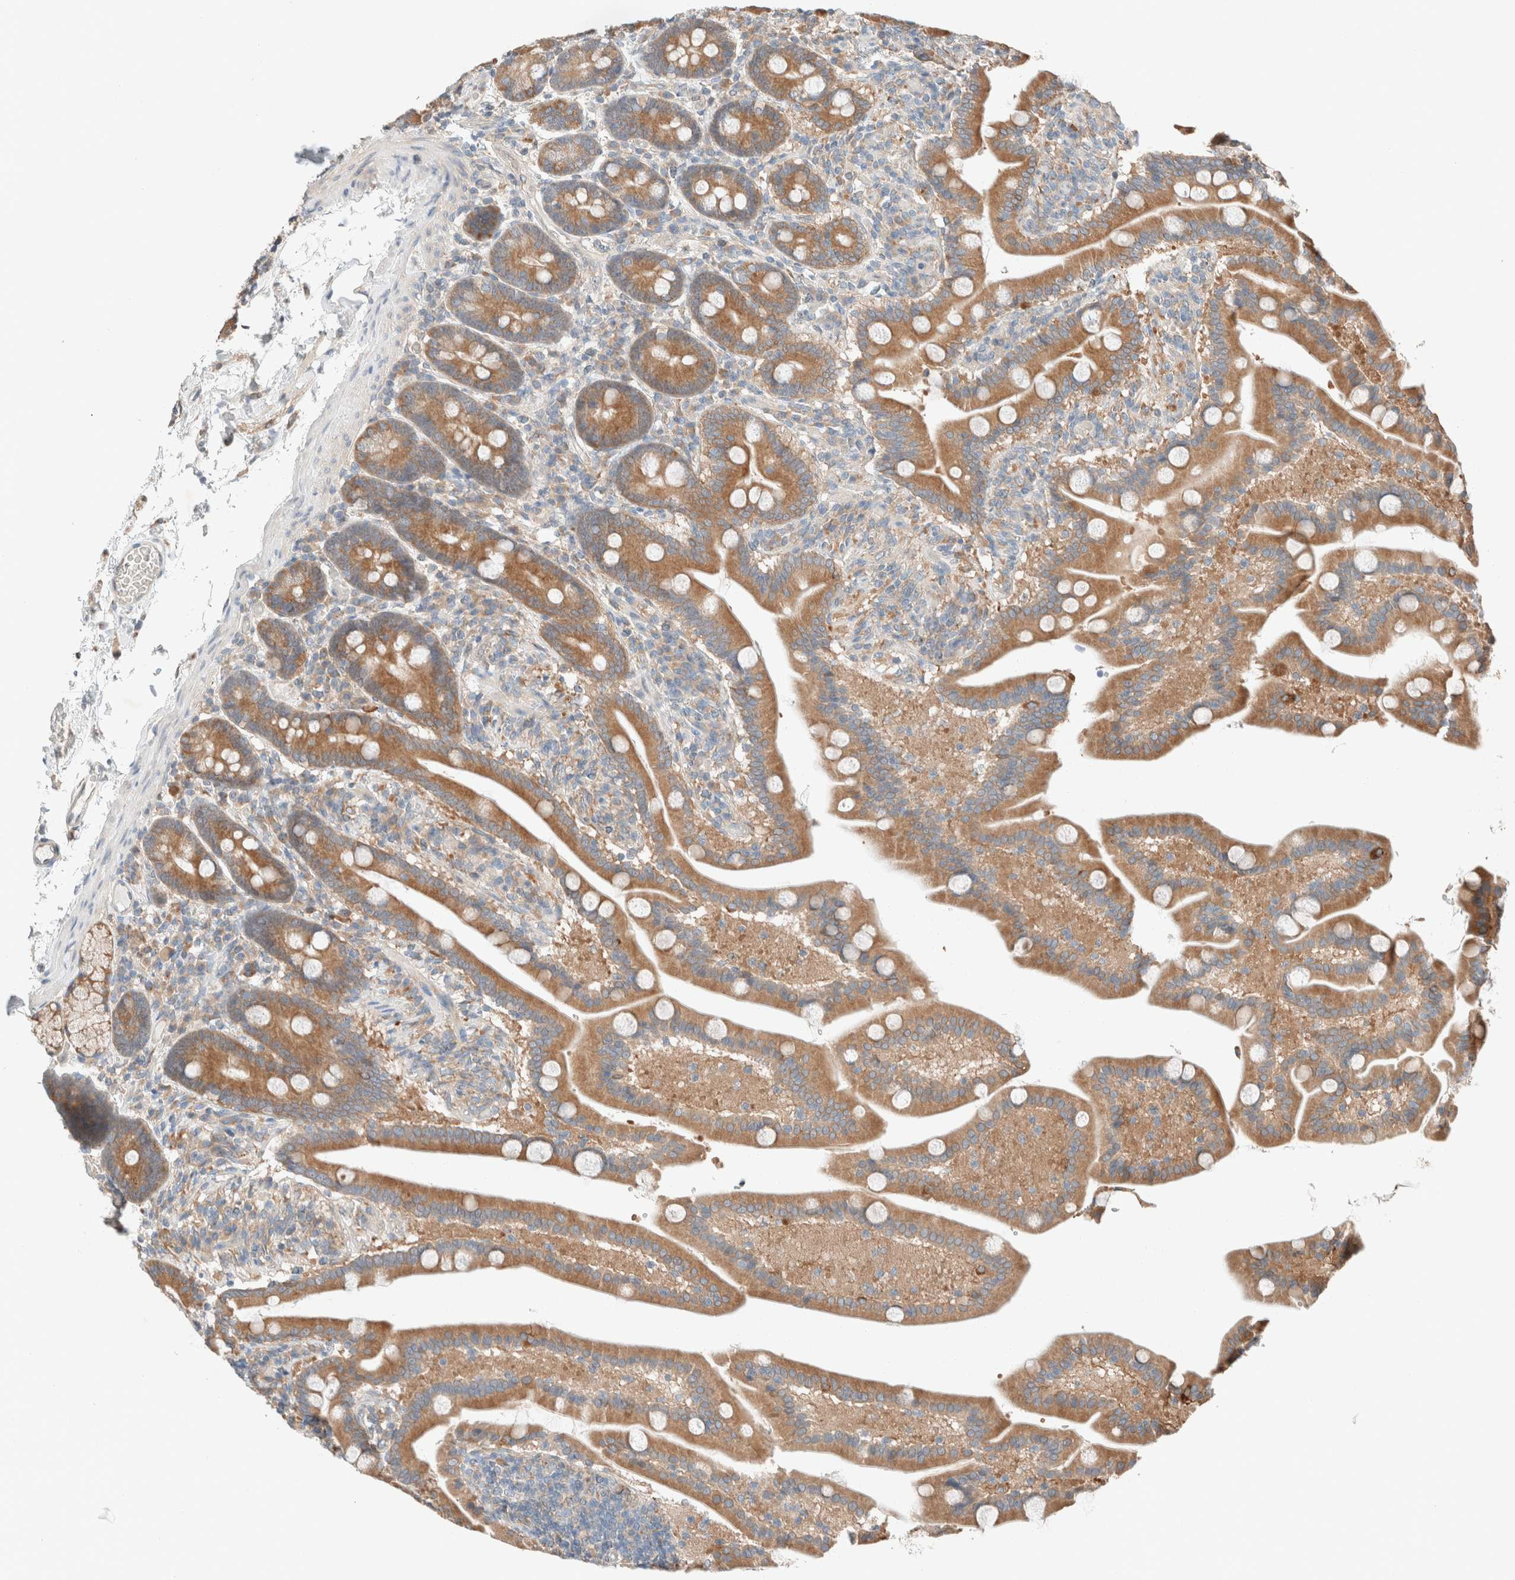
{"staining": {"intensity": "moderate", "quantity": ">75%", "location": "cytoplasmic/membranous"}, "tissue": "duodenum", "cell_type": "Glandular cells", "image_type": "normal", "snomed": [{"axis": "morphology", "description": "Normal tissue, NOS"}, {"axis": "topography", "description": "Duodenum"}], "caption": "Benign duodenum exhibits moderate cytoplasmic/membranous positivity in approximately >75% of glandular cells, visualized by immunohistochemistry.", "gene": "PCM1", "patient": {"sex": "male", "age": 54}}